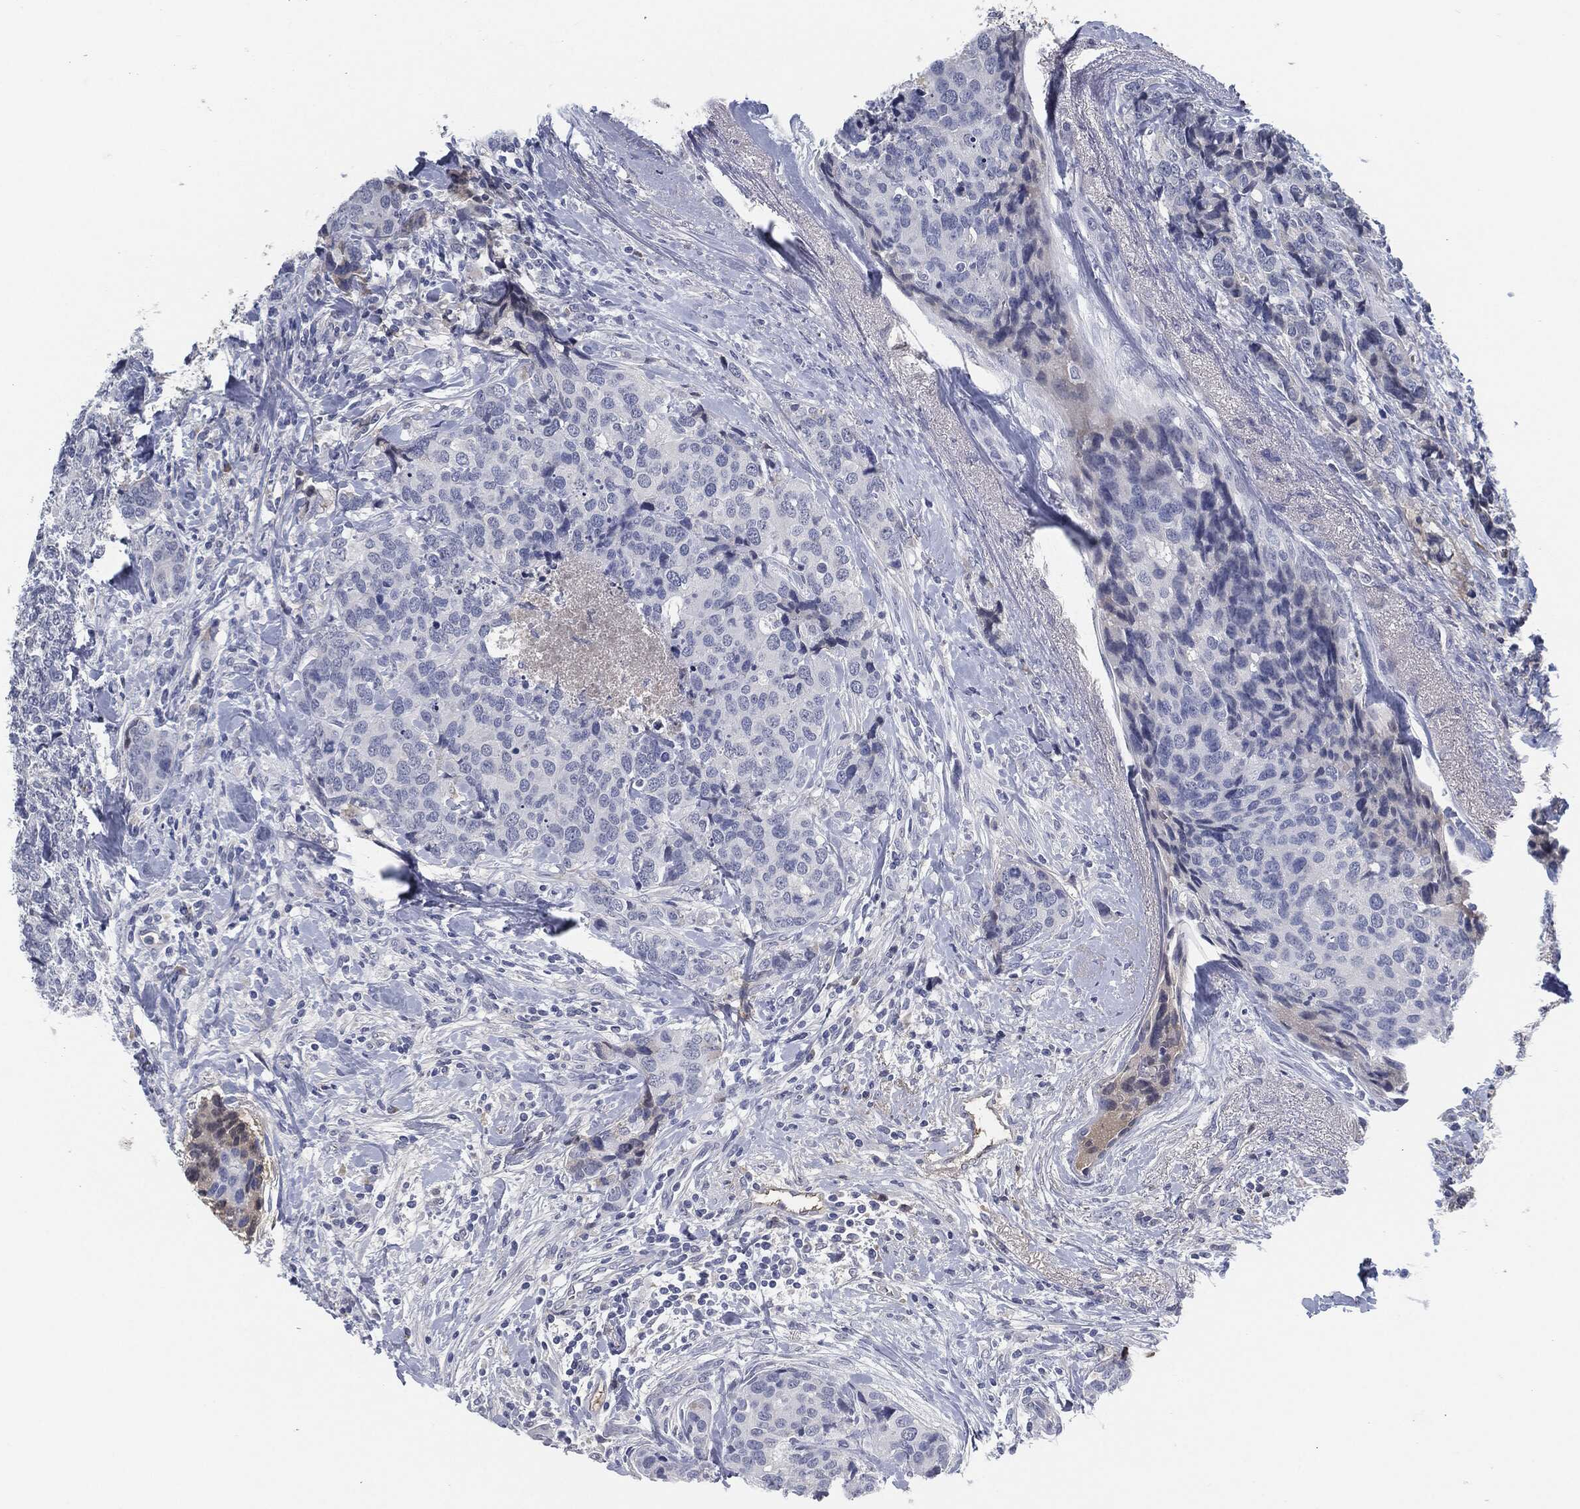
{"staining": {"intensity": "negative", "quantity": "none", "location": "none"}, "tissue": "breast cancer", "cell_type": "Tumor cells", "image_type": "cancer", "snomed": [{"axis": "morphology", "description": "Lobular carcinoma"}, {"axis": "topography", "description": "Breast"}], "caption": "Protein analysis of breast cancer (lobular carcinoma) demonstrates no significant positivity in tumor cells.", "gene": "MST1", "patient": {"sex": "female", "age": 59}}